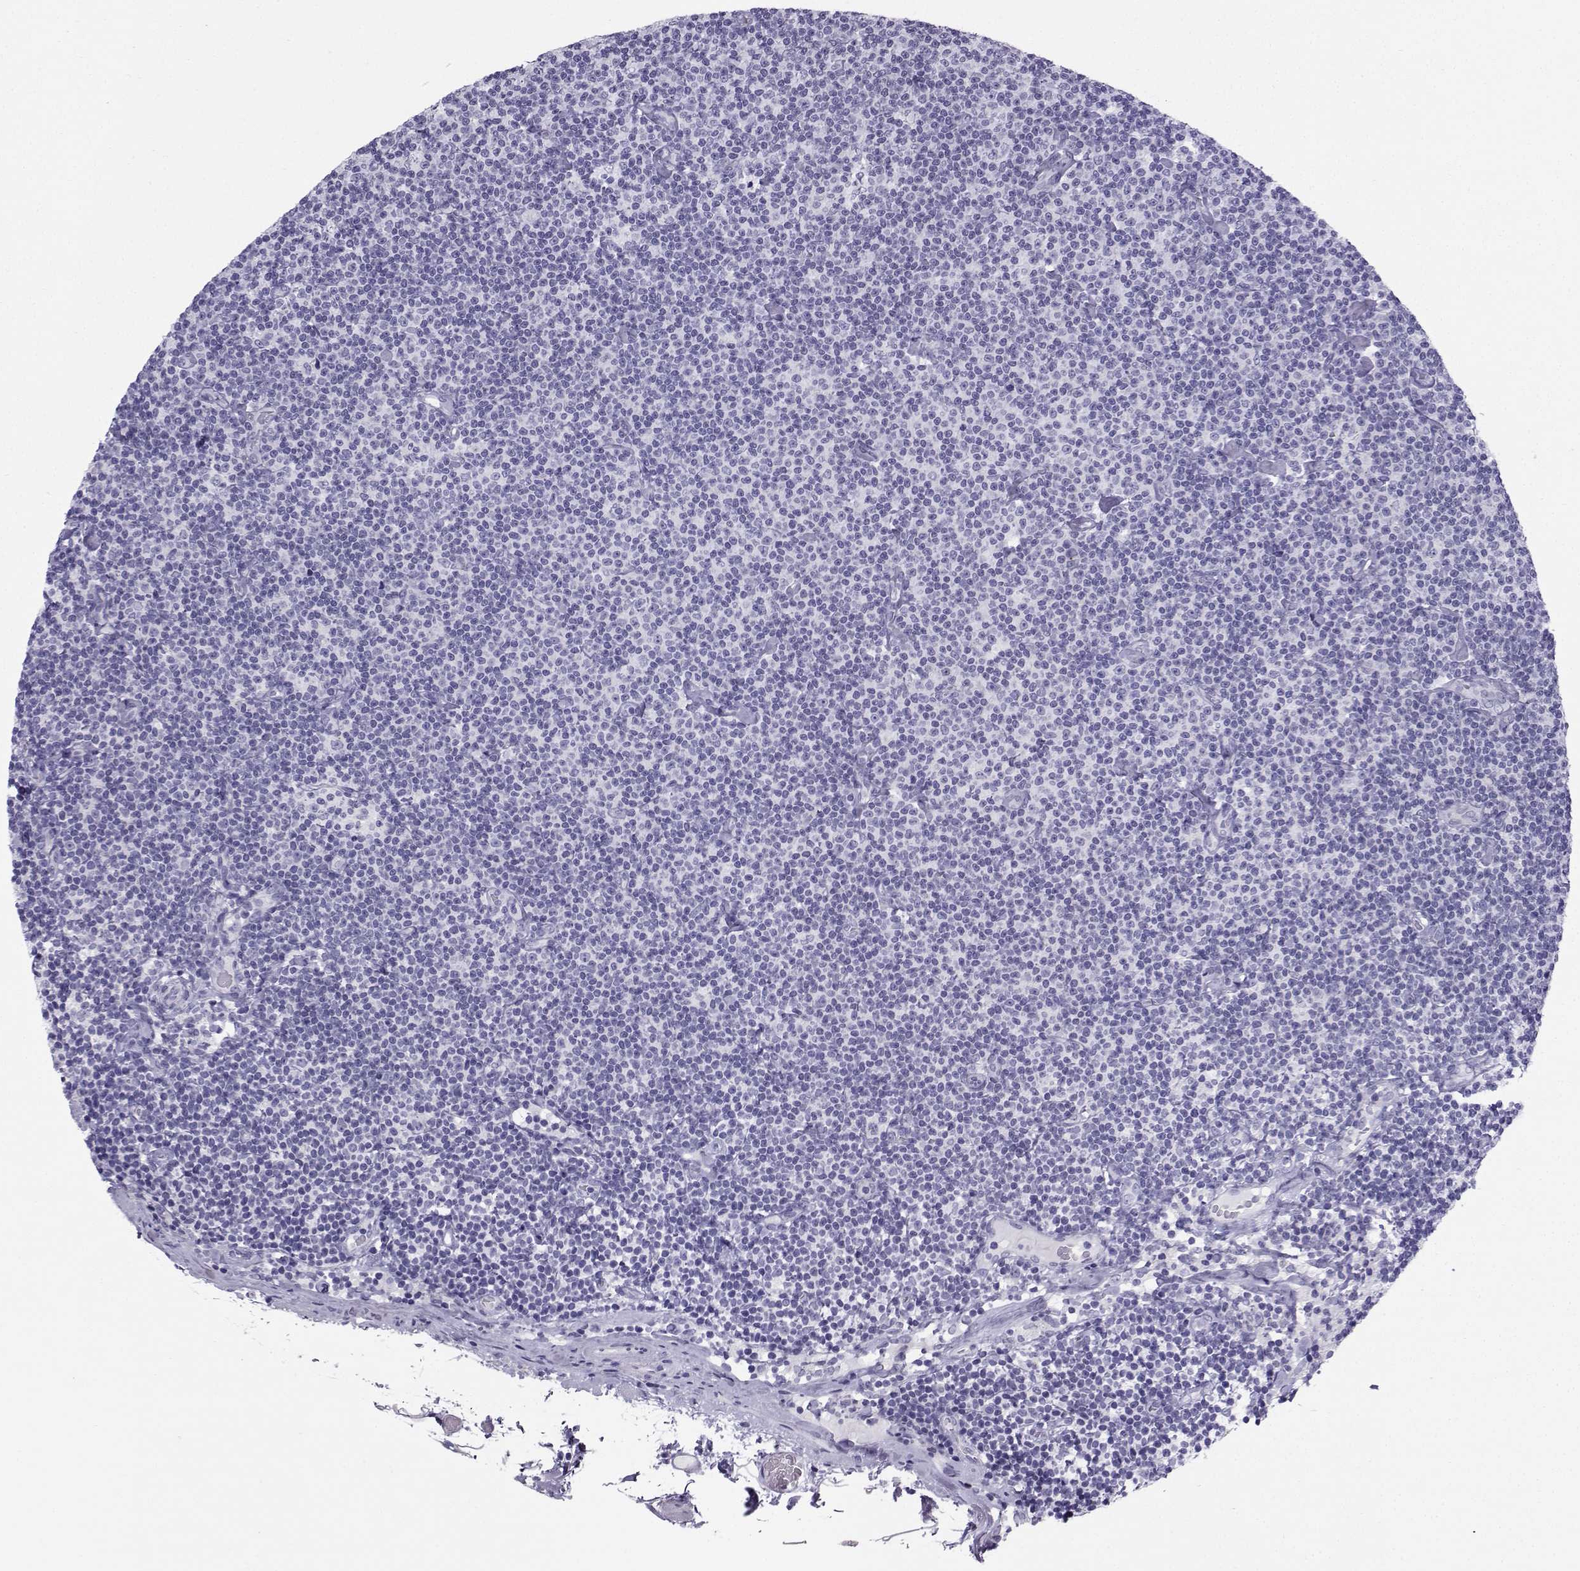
{"staining": {"intensity": "negative", "quantity": "none", "location": "none"}, "tissue": "lymphoma", "cell_type": "Tumor cells", "image_type": "cancer", "snomed": [{"axis": "morphology", "description": "Malignant lymphoma, non-Hodgkin's type, Low grade"}, {"axis": "topography", "description": "Lymph node"}], "caption": "Tumor cells show no significant expression in malignant lymphoma, non-Hodgkin's type (low-grade).", "gene": "ZBTB8B", "patient": {"sex": "male", "age": 81}}